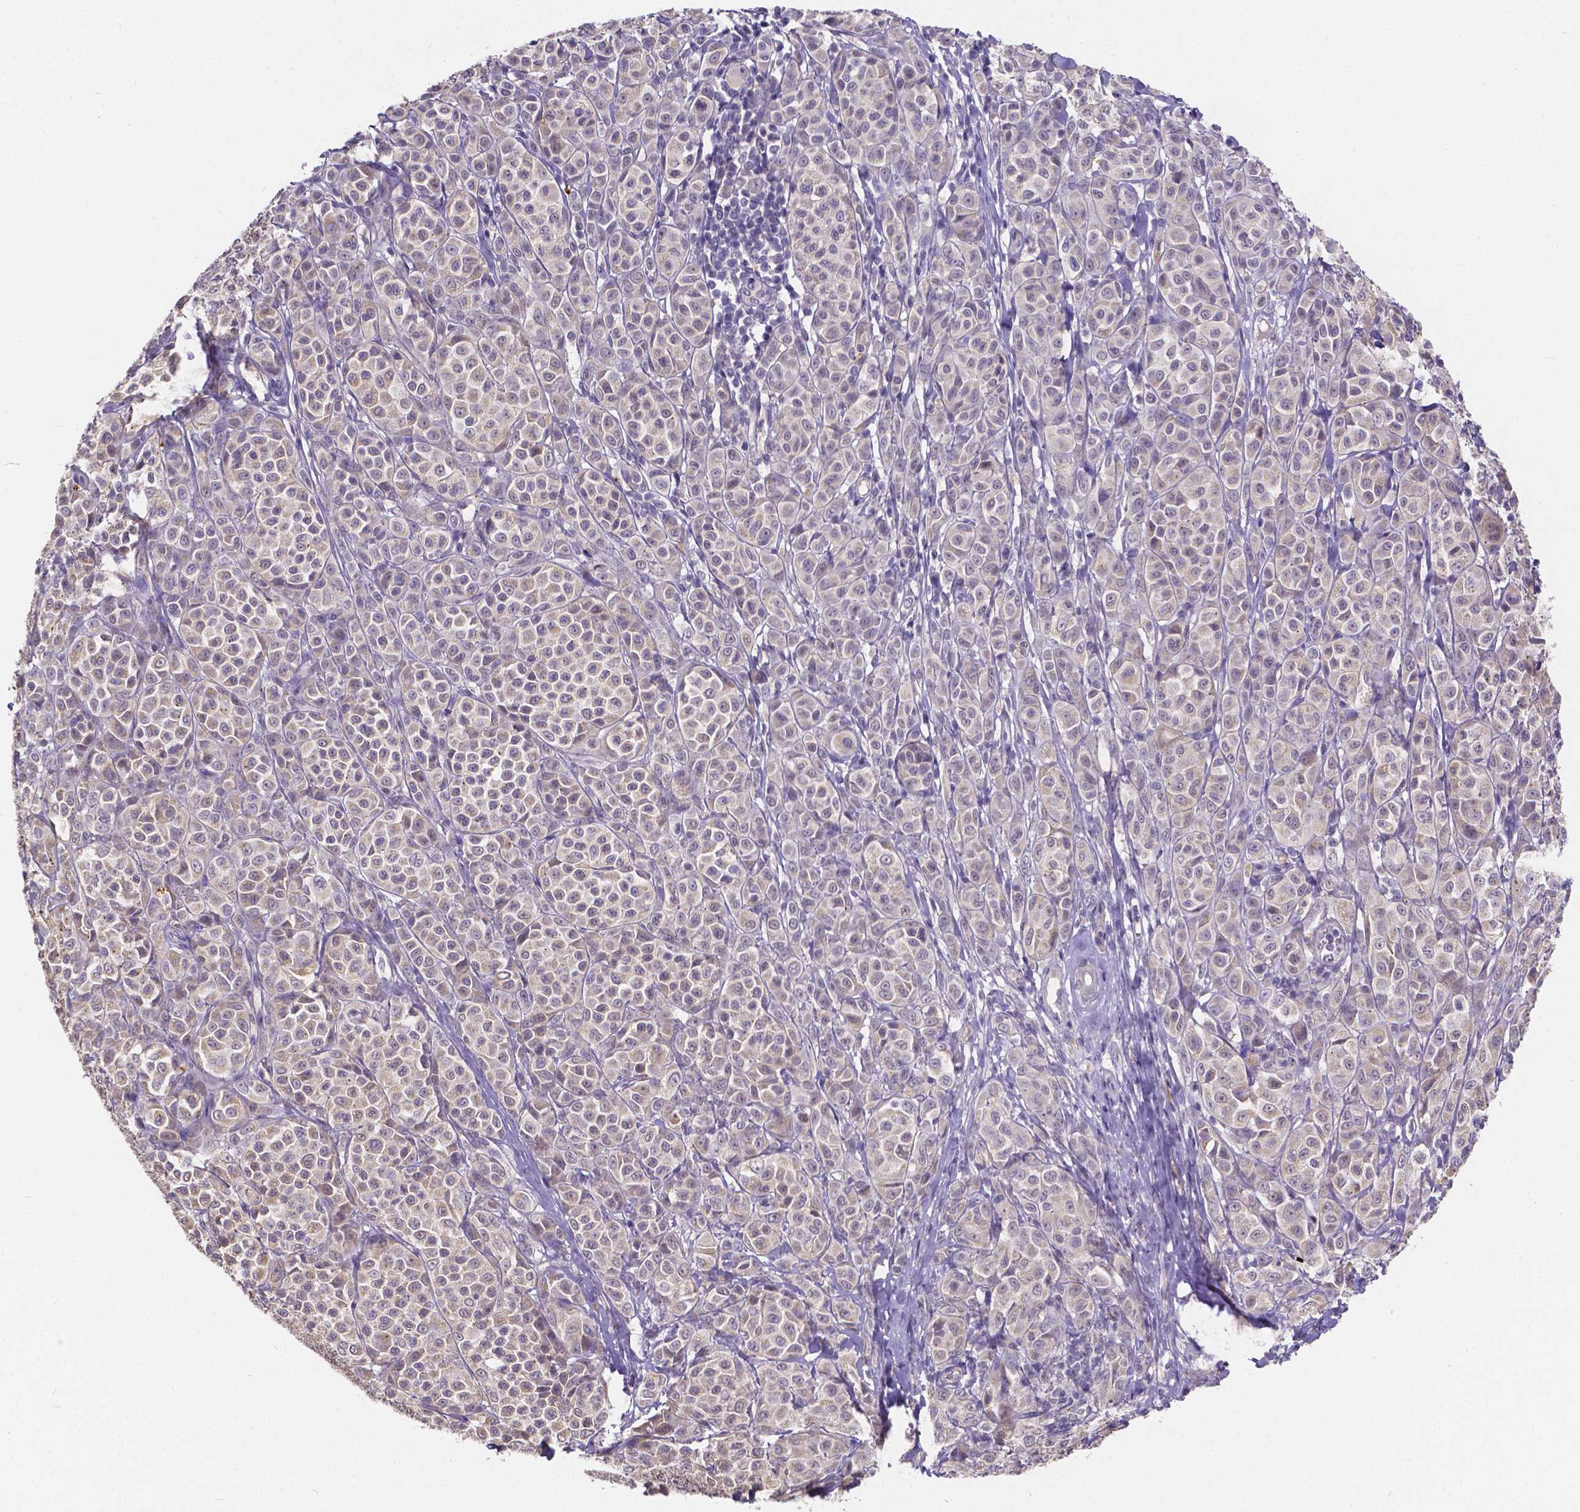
{"staining": {"intensity": "negative", "quantity": "none", "location": "none"}, "tissue": "melanoma", "cell_type": "Tumor cells", "image_type": "cancer", "snomed": [{"axis": "morphology", "description": "Malignant melanoma, NOS"}, {"axis": "topography", "description": "Skin"}], "caption": "High power microscopy histopathology image of an immunohistochemistry (IHC) photomicrograph of malignant melanoma, revealing no significant staining in tumor cells.", "gene": "CTNNA2", "patient": {"sex": "male", "age": 89}}